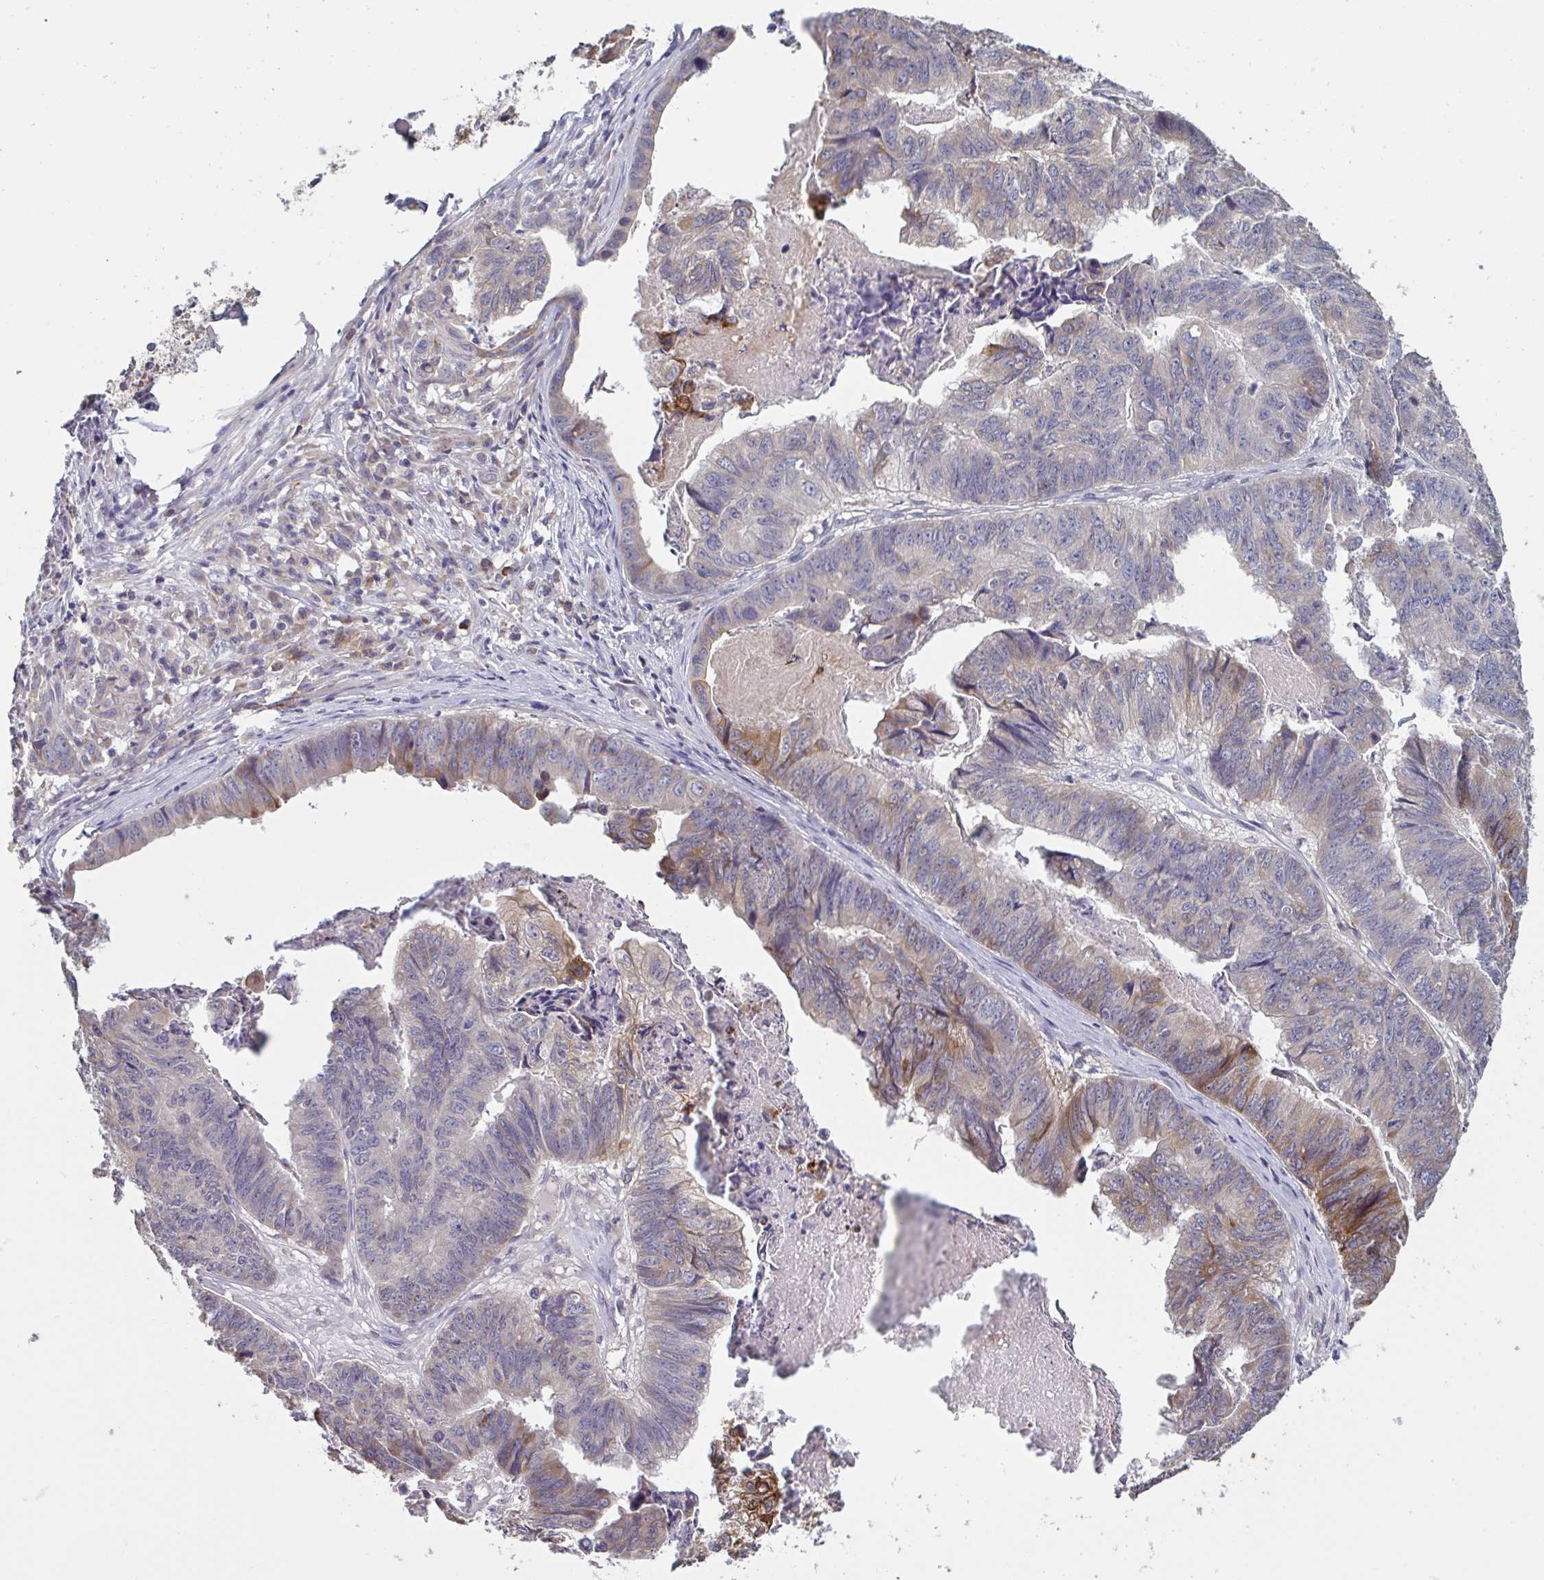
{"staining": {"intensity": "moderate", "quantity": "<25%", "location": "cytoplasmic/membranous"}, "tissue": "stomach cancer", "cell_type": "Tumor cells", "image_type": "cancer", "snomed": [{"axis": "morphology", "description": "Adenocarcinoma, NOS"}, {"axis": "topography", "description": "Stomach, lower"}], "caption": "Moderate cytoplasmic/membranous expression is seen in about <25% of tumor cells in stomach cancer.", "gene": "CD1E", "patient": {"sex": "male", "age": 77}}